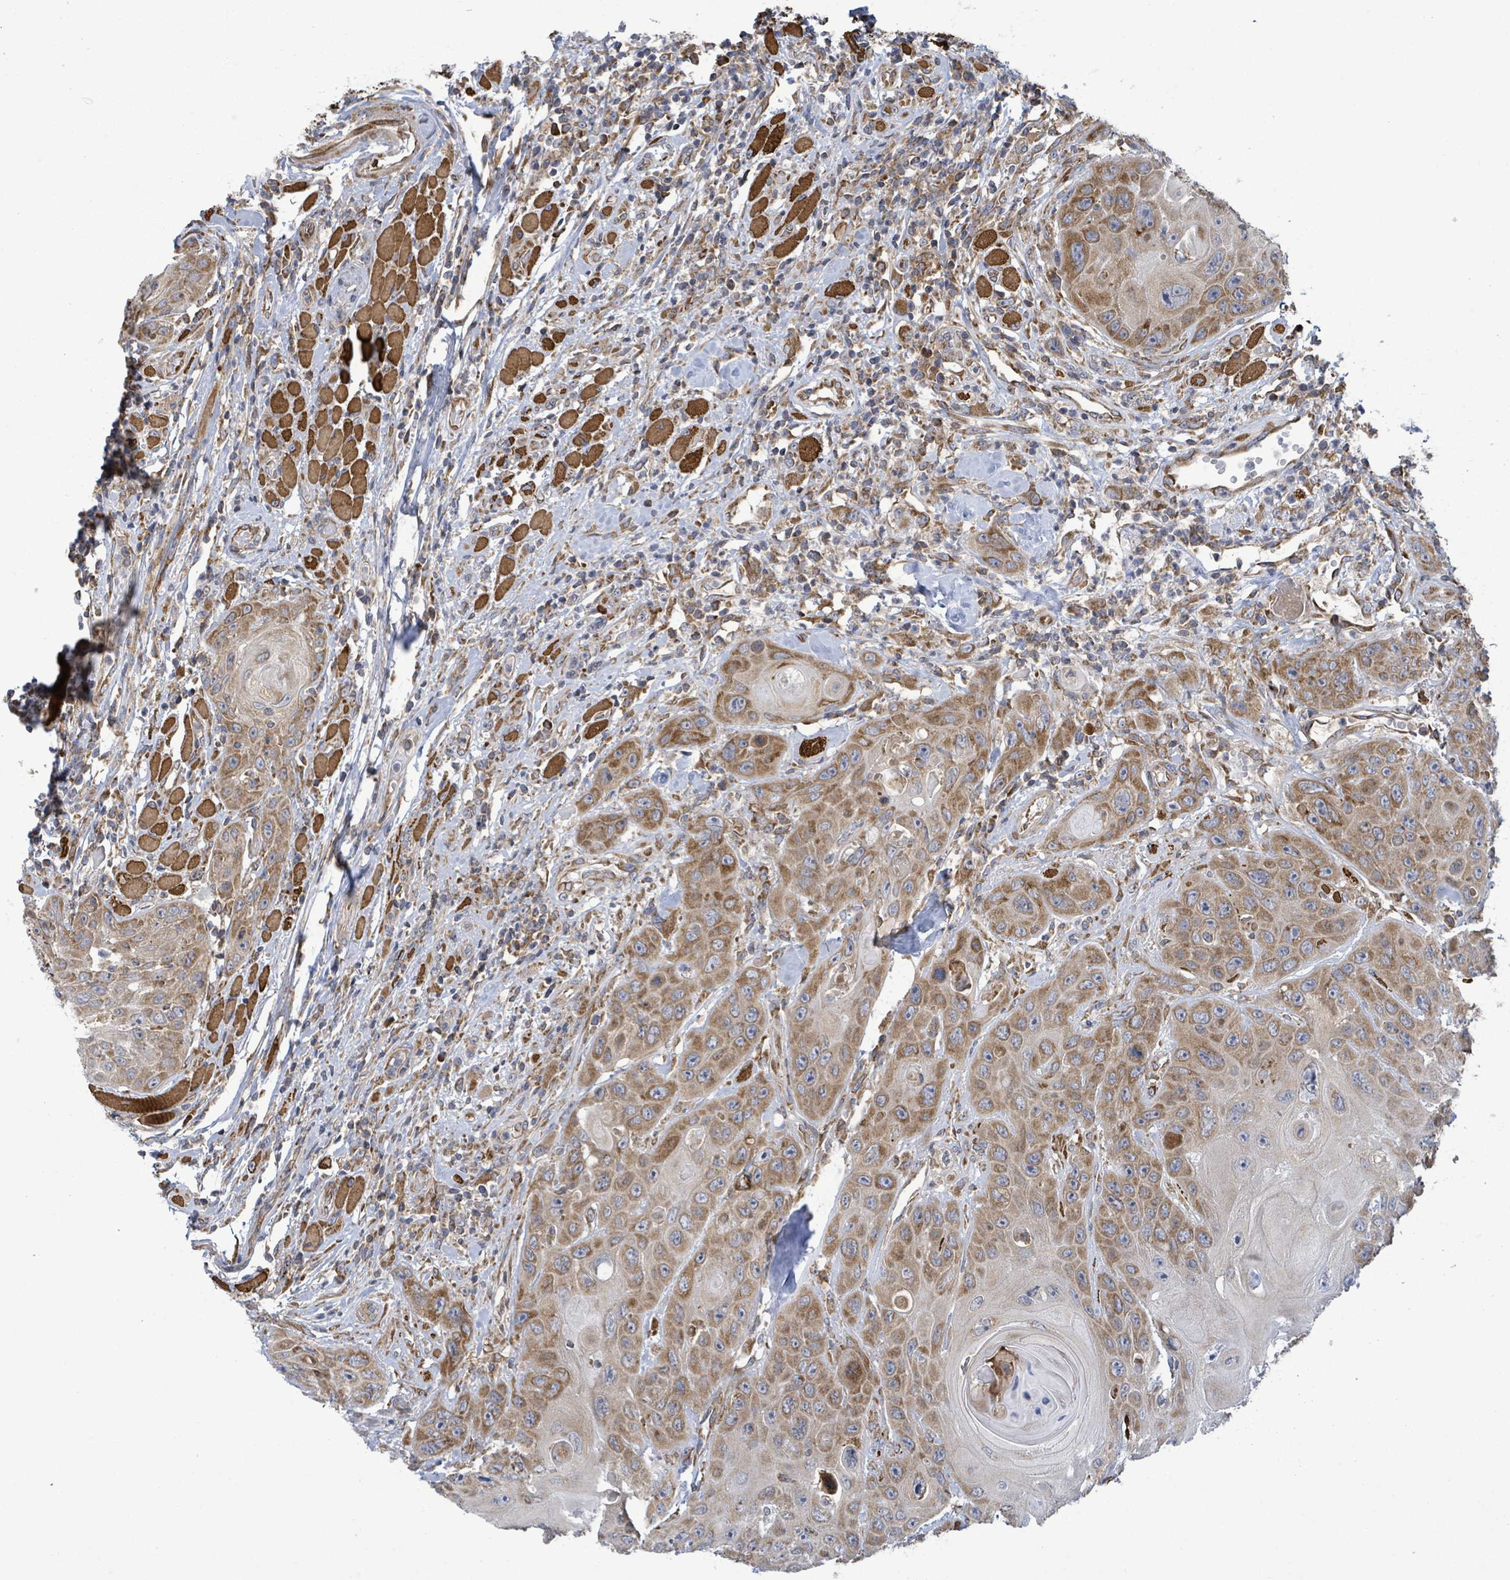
{"staining": {"intensity": "moderate", "quantity": ">75%", "location": "cytoplasmic/membranous"}, "tissue": "head and neck cancer", "cell_type": "Tumor cells", "image_type": "cancer", "snomed": [{"axis": "morphology", "description": "Squamous cell carcinoma, NOS"}, {"axis": "topography", "description": "Head-Neck"}], "caption": "Human head and neck cancer (squamous cell carcinoma) stained with a protein marker exhibits moderate staining in tumor cells.", "gene": "NOMO1", "patient": {"sex": "female", "age": 59}}